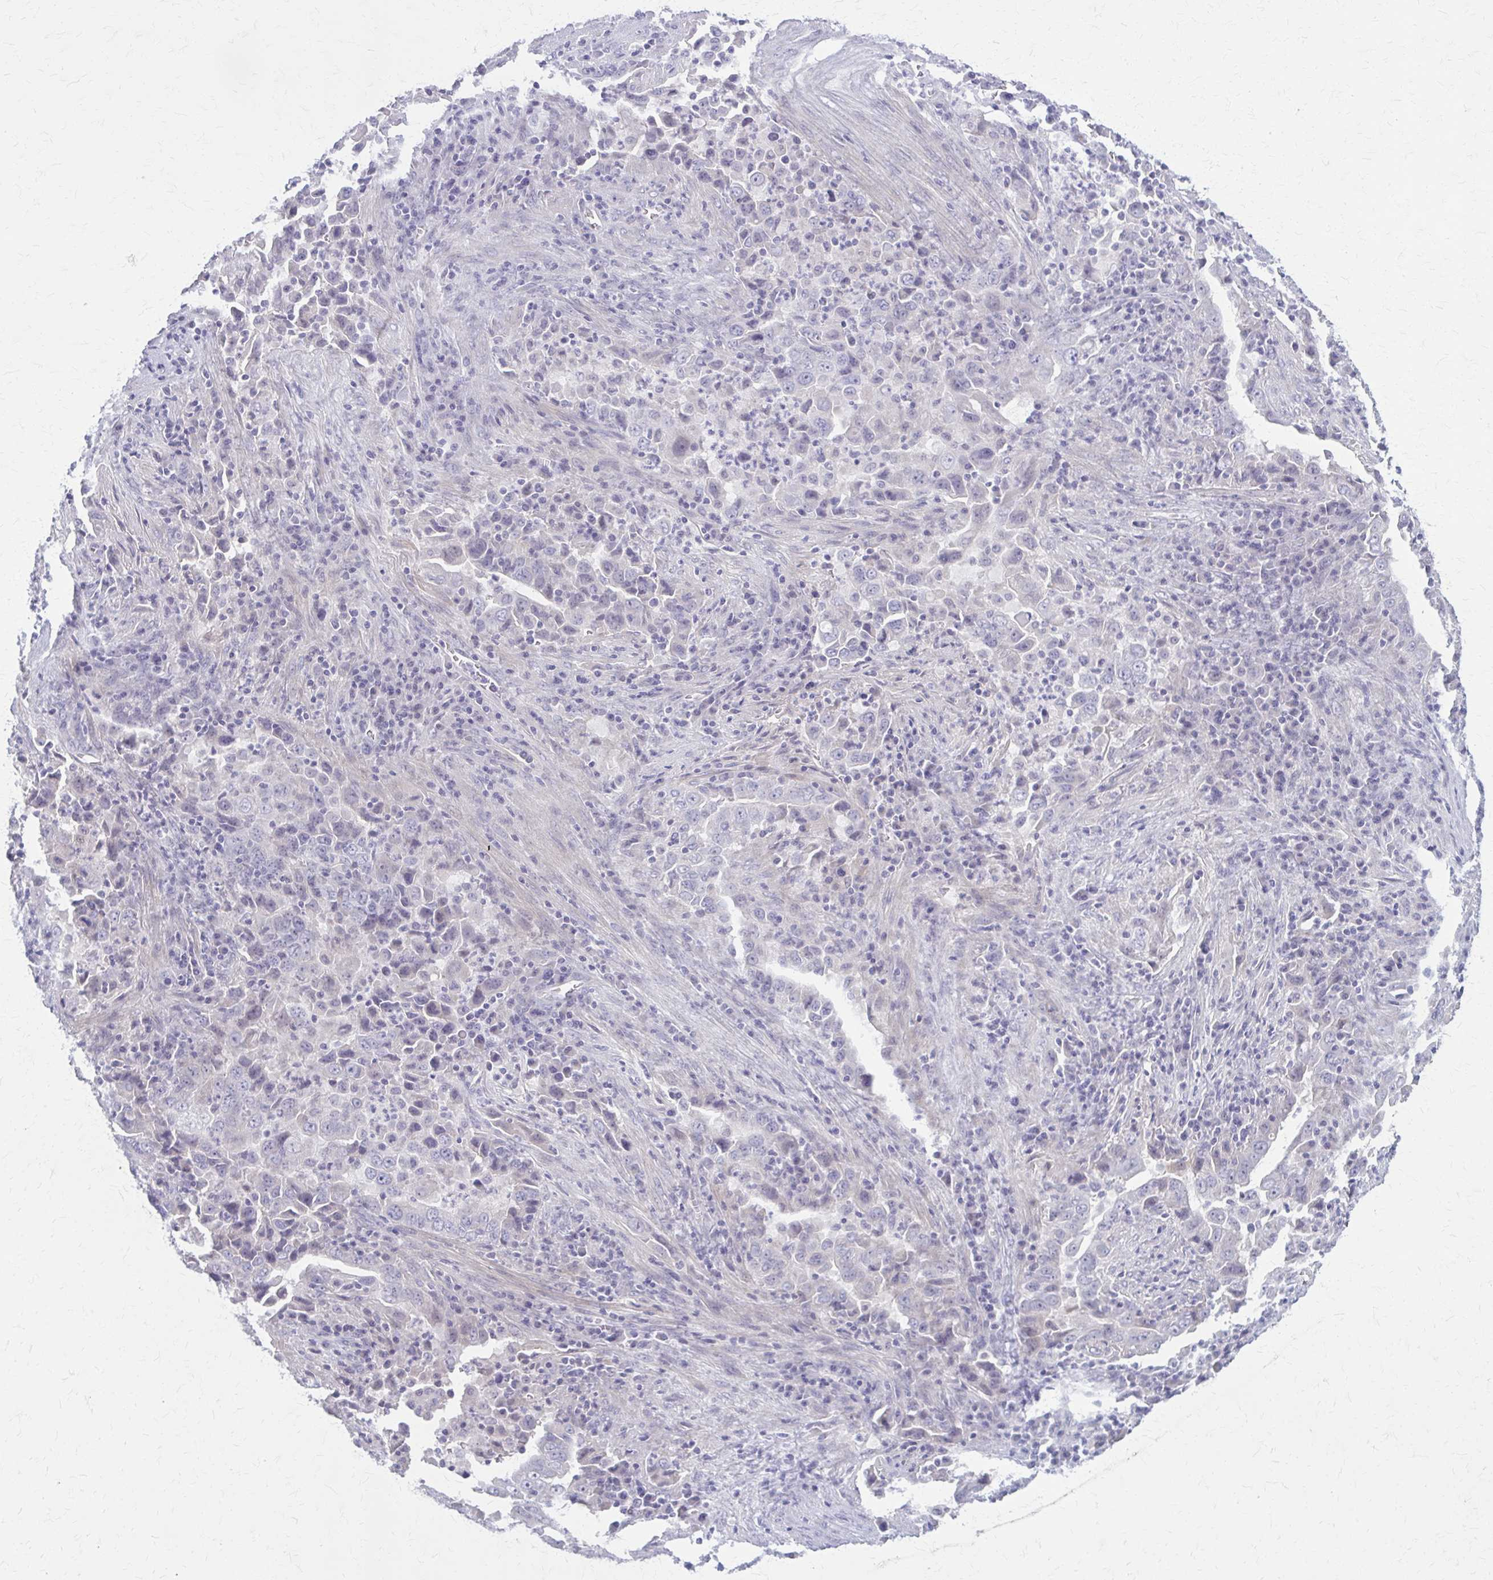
{"staining": {"intensity": "negative", "quantity": "none", "location": "none"}, "tissue": "lung cancer", "cell_type": "Tumor cells", "image_type": "cancer", "snomed": [{"axis": "morphology", "description": "Adenocarcinoma, NOS"}, {"axis": "topography", "description": "Lung"}], "caption": "Immunohistochemistry photomicrograph of neoplastic tissue: lung cancer (adenocarcinoma) stained with DAB (3,3'-diaminobenzidine) exhibits no significant protein expression in tumor cells. (DAB immunohistochemistry (IHC) visualized using brightfield microscopy, high magnification).", "gene": "SERPIND1", "patient": {"sex": "male", "age": 67}}